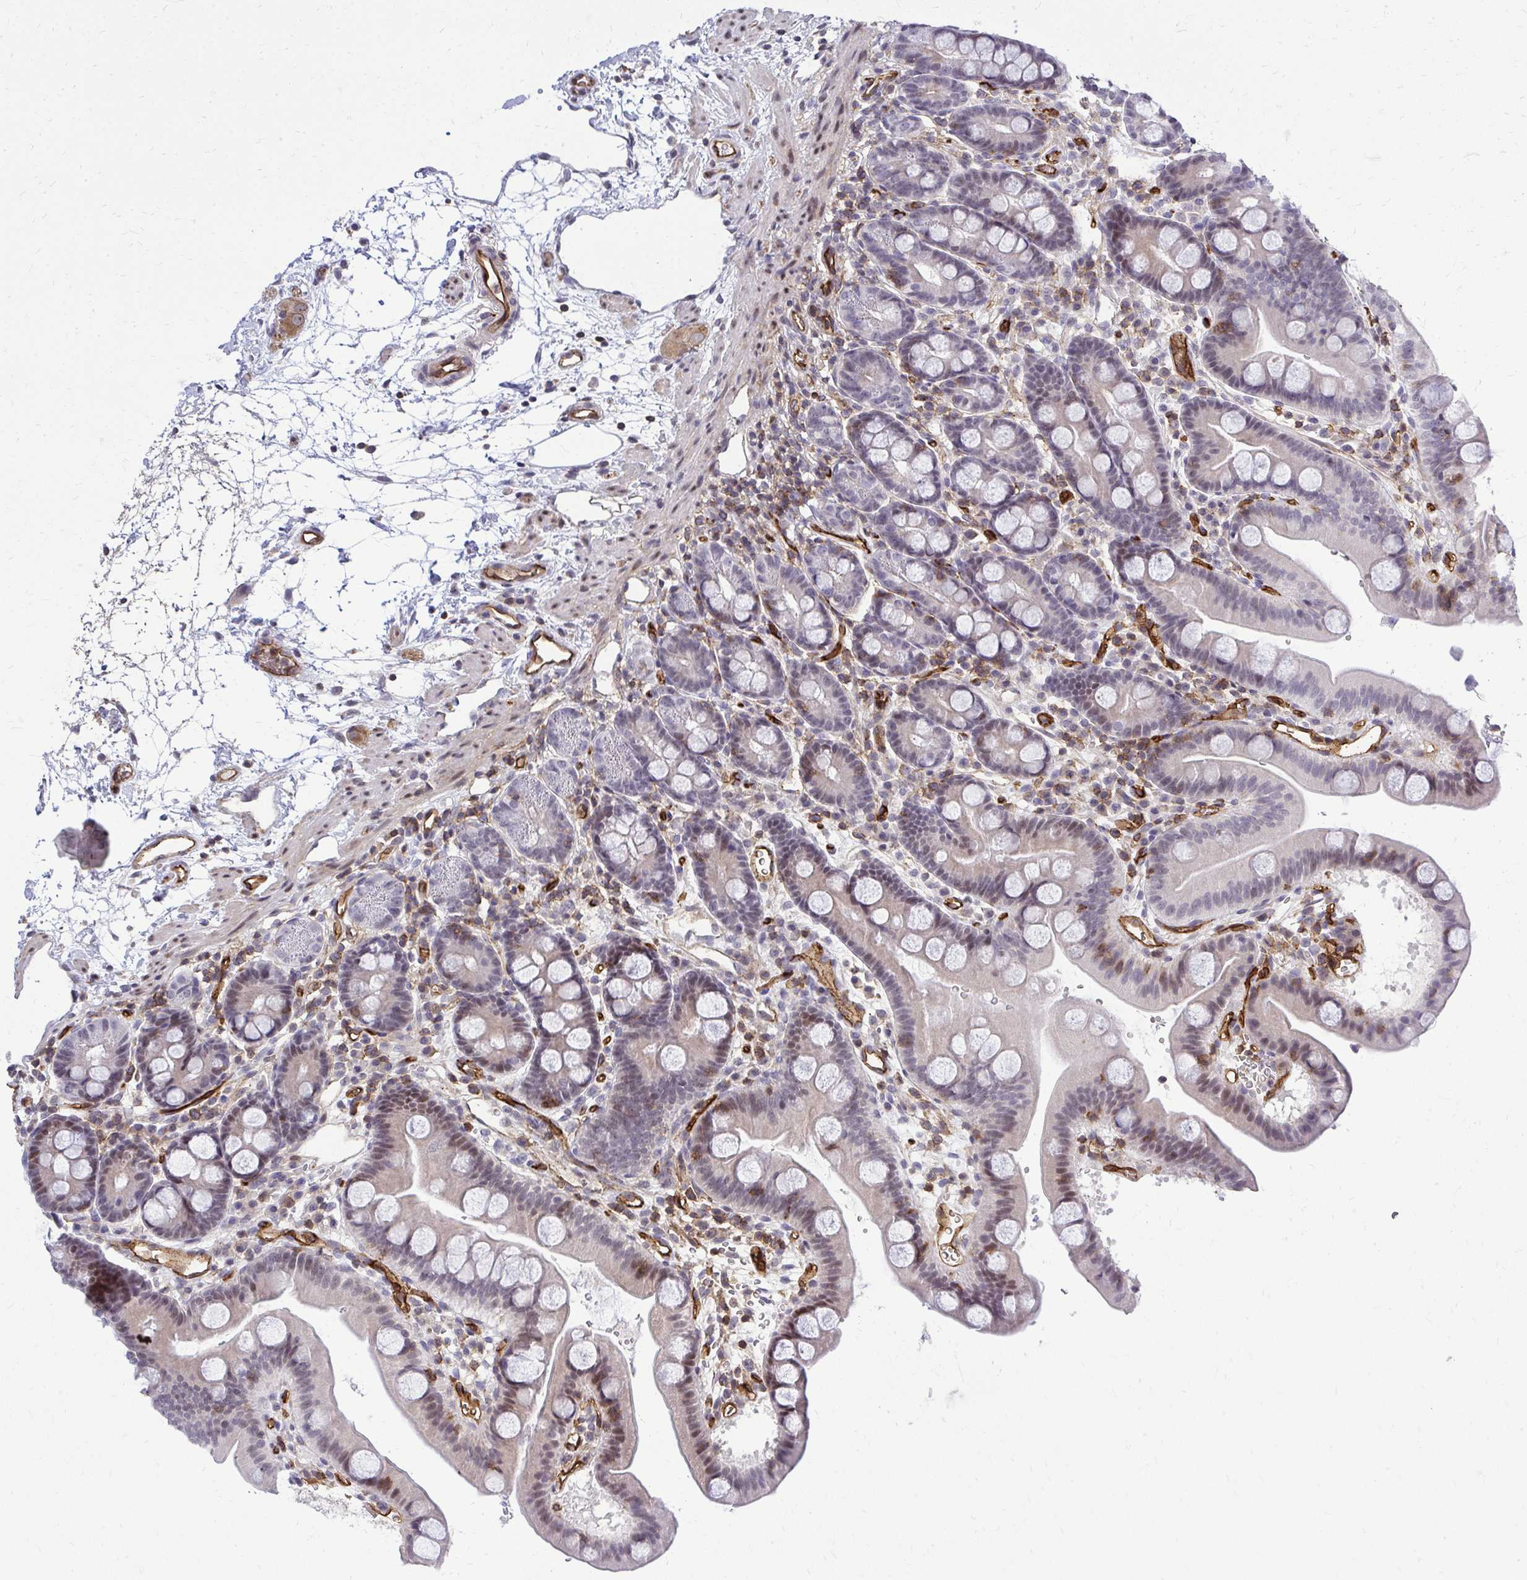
{"staining": {"intensity": "moderate", "quantity": "<25%", "location": "nuclear"}, "tissue": "duodenum", "cell_type": "Glandular cells", "image_type": "normal", "snomed": [{"axis": "morphology", "description": "Normal tissue, NOS"}, {"axis": "topography", "description": "Duodenum"}], "caption": "An IHC micrograph of benign tissue is shown. Protein staining in brown highlights moderate nuclear positivity in duodenum within glandular cells. (DAB = brown stain, brightfield microscopy at high magnification).", "gene": "FOXN3", "patient": {"sex": "male", "age": 59}}